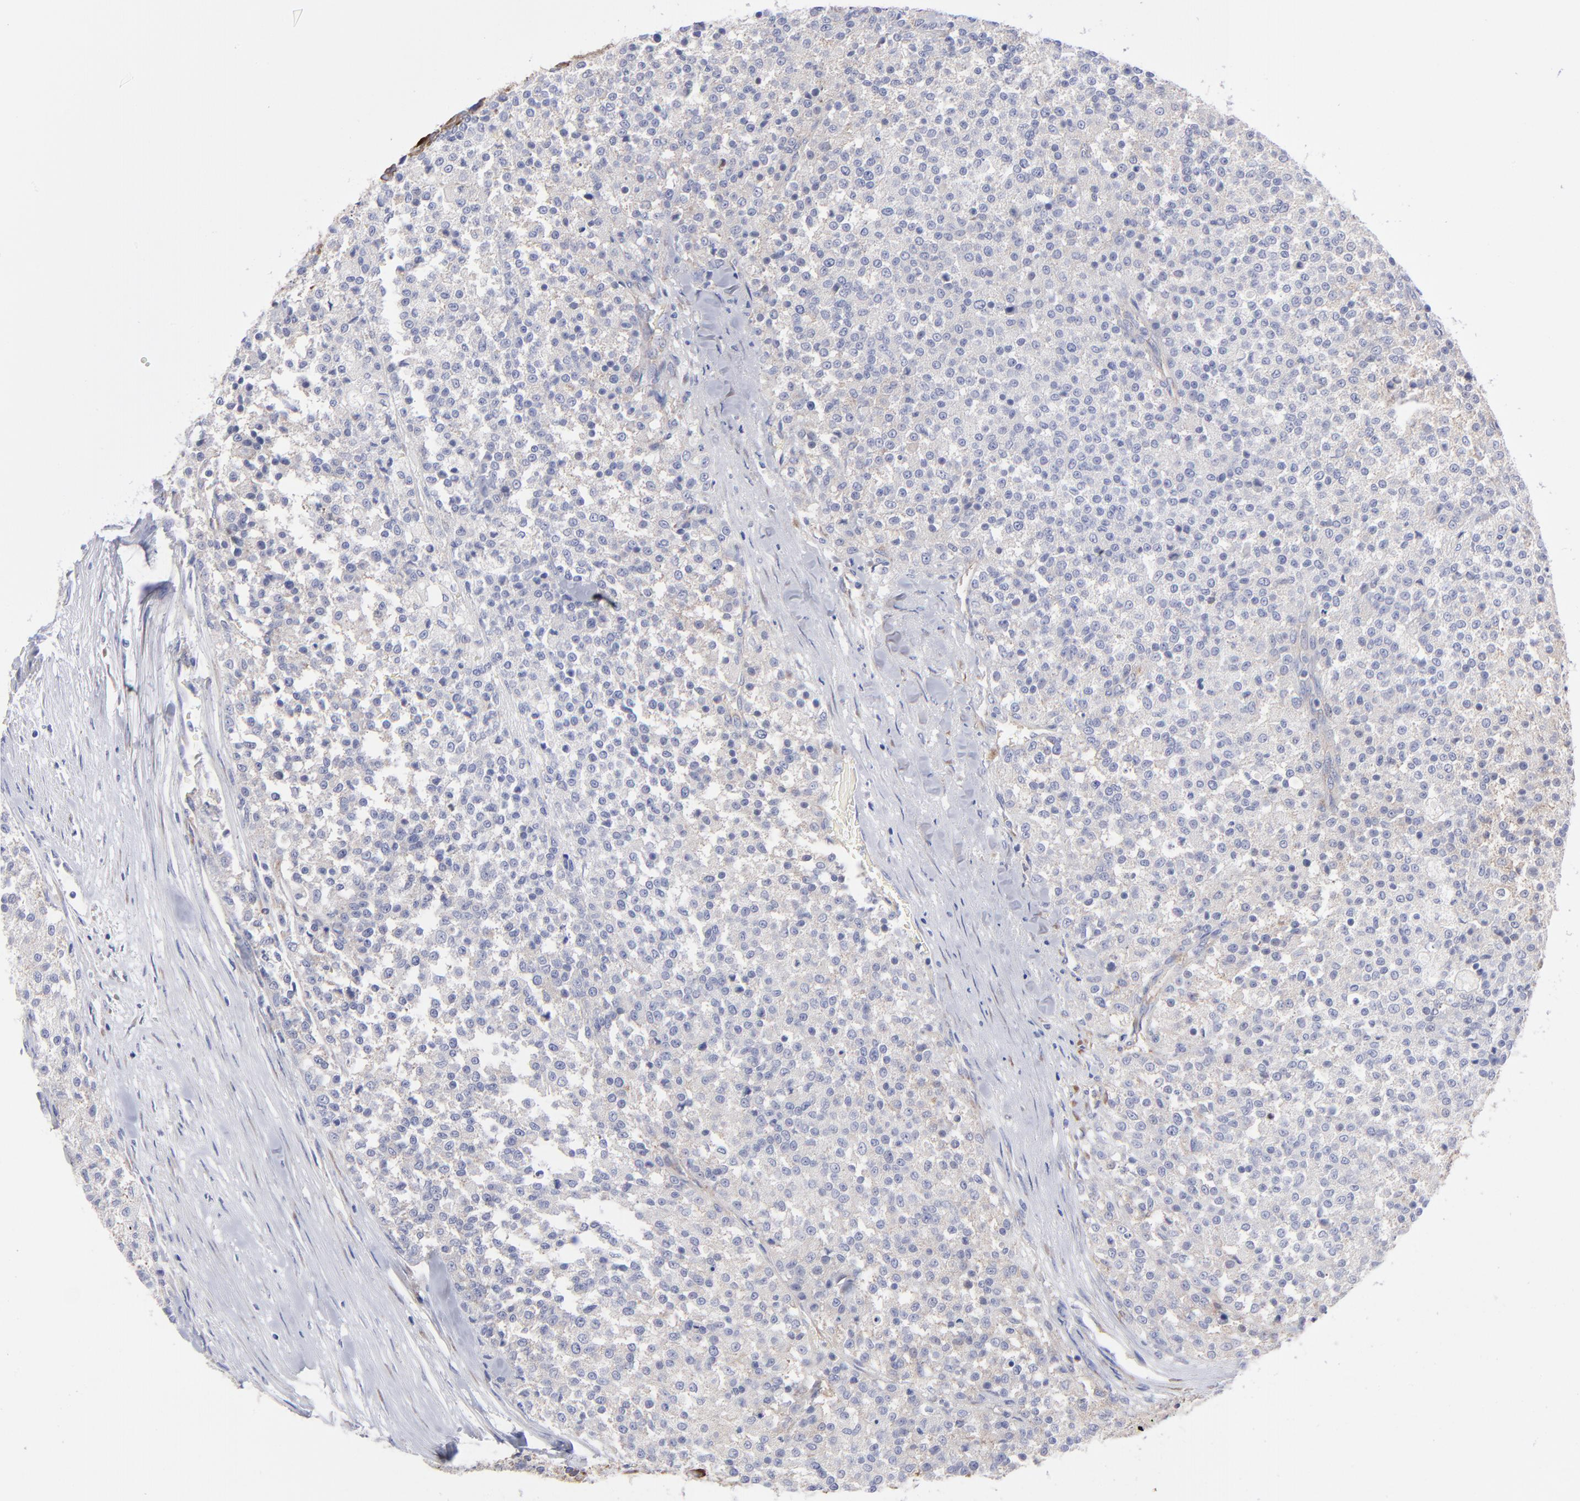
{"staining": {"intensity": "weak", "quantity": "<25%", "location": "cytoplasmic/membranous"}, "tissue": "testis cancer", "cell_type": "Tumor cells", "image_type": "cancer", "snomed": [{"axis": "morphology", "description": "Seminoma, NOS"}, {"axis": "topography", "description": "Testis"}], "caption": "Testis cancer (seminoma) stained for a protein using IHC demonstrates no staining tumor cells.", "gene": "EIF2AK2", "patient": {"sex": "male", "age": 59}}